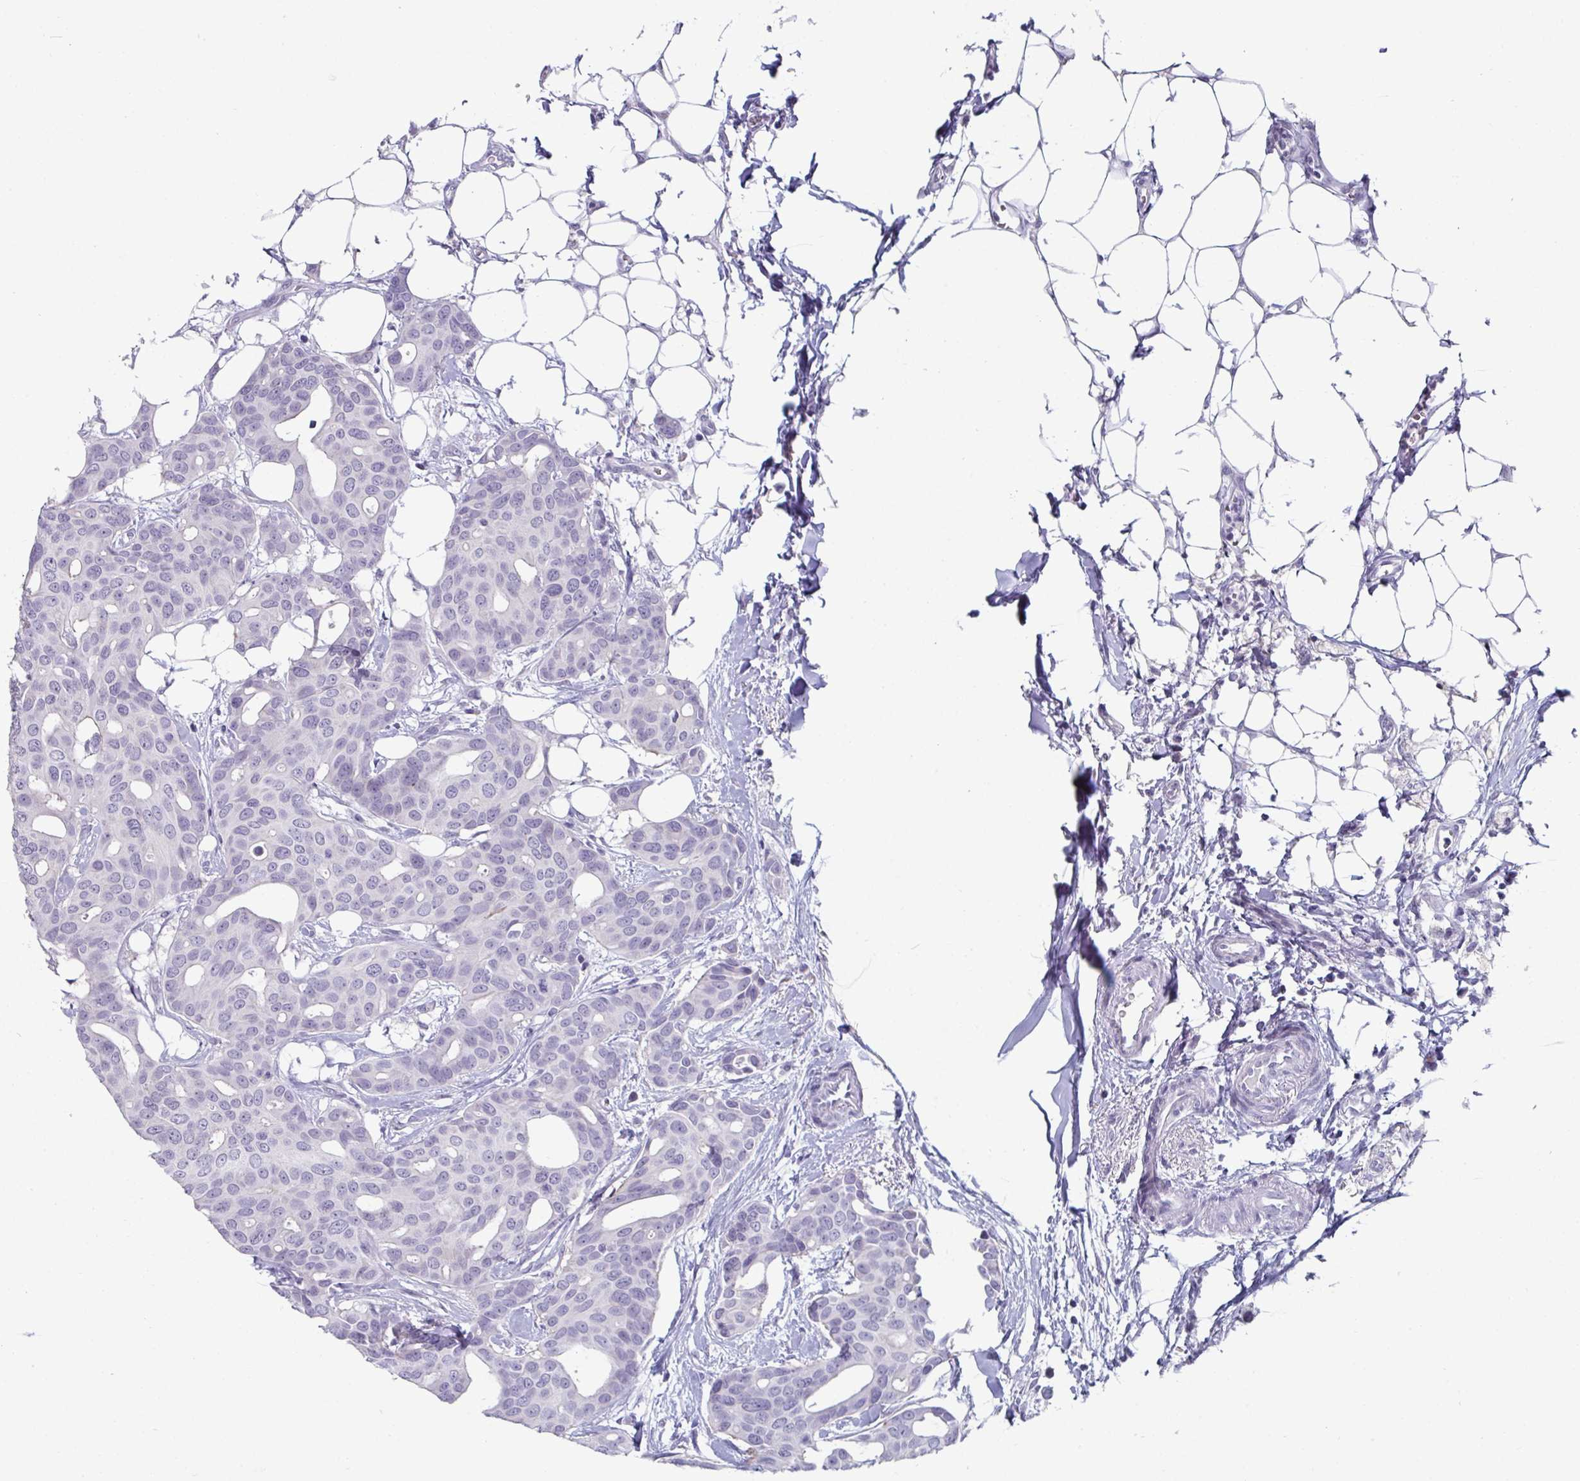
{"staining": {"intensity": "negative", "quantity": "none", "location": "none"}, "tissue": "breast cancer", "cell_type": "Tumor cells", "image_type": "cancer", "snomed": [{"axis": "morphology", "description": "Duct carcinoma"}, {"axis": "topography", "description": "Breast"}], "caption": "IHC of breast intraductal carcinoma demonstrates no staining in tumor cells.", "gene": "VSIG10L", "patient": {"sex": "female", "age": 54}}